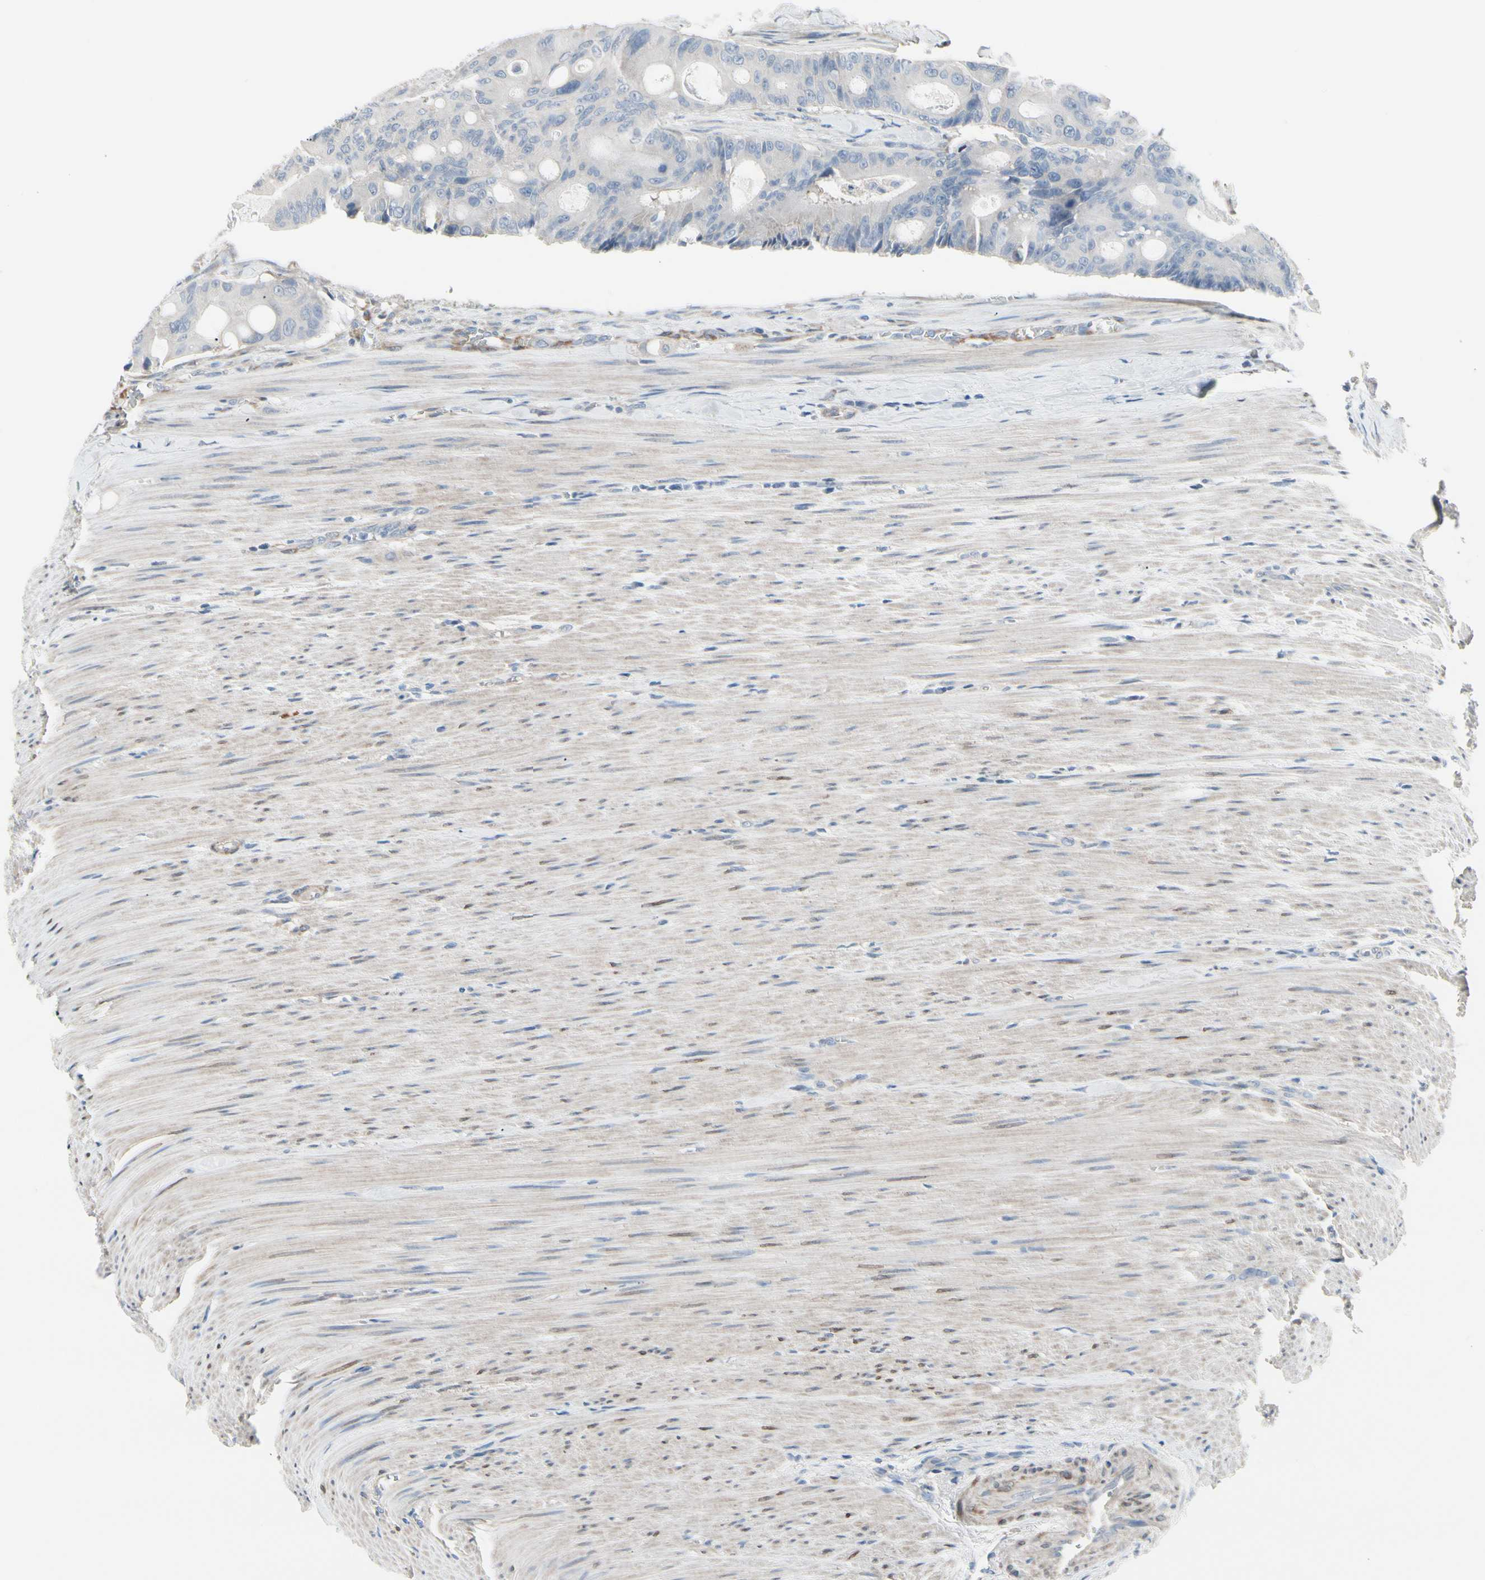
{"staining": {"intensity": "negative", "quantity": "none", "location": "none"}, "tissue": "colorectal cancer", "cell_type": "Tumor cells", "image_type": "cancer", "snomed": [{"axis": "morphology", "description": "Adenocarcinoma, NOS"}, {"axis": "topography", "description": "Colon"}], "caption": "Immunohistochemical staining of human colorectal cancer shows no significant staining in tumor cells.", "gene": "MAP2", "patient": {"sex": "female", "age": 57}}